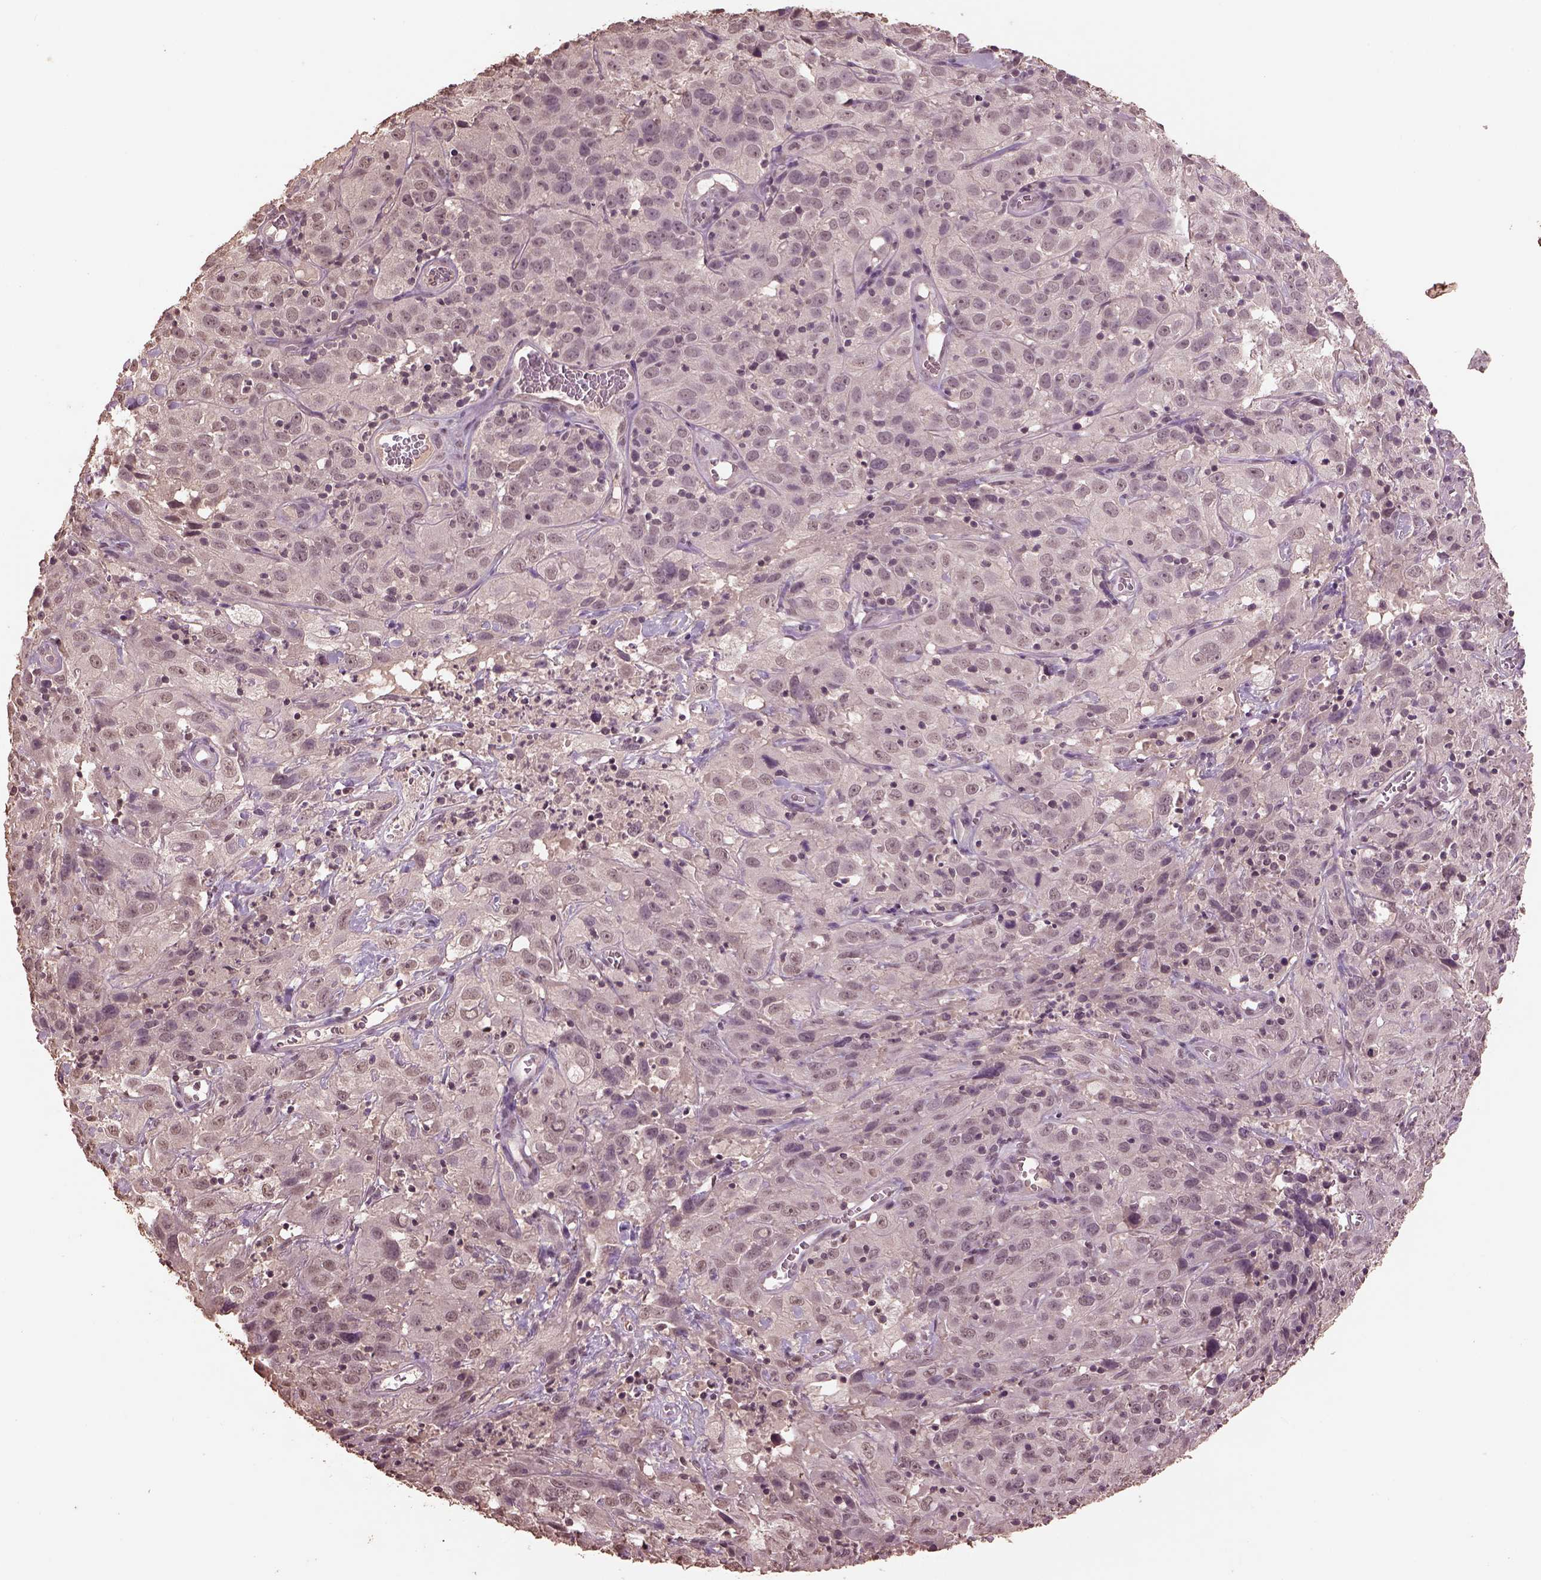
{"staining": {"intensity": "negative", "quantity": "none", "location": "none"}, "tissue": "cervical cancer", "cell_type": "Tumor cells", "image_type": "cancer", "snomed": [{"axis": "morphology", "description": "Squamous cell carcinoma, NOS"}, {"axis": "topography", "description": "Cervix"}], "caption": "Human cervical cancer (squamous cell carcinoma) stained for a protein using immunohistochemistry shows no staining in tumor cells.", "gene": "CPT1C", "patient": {"sex": "female", "age": 32}}